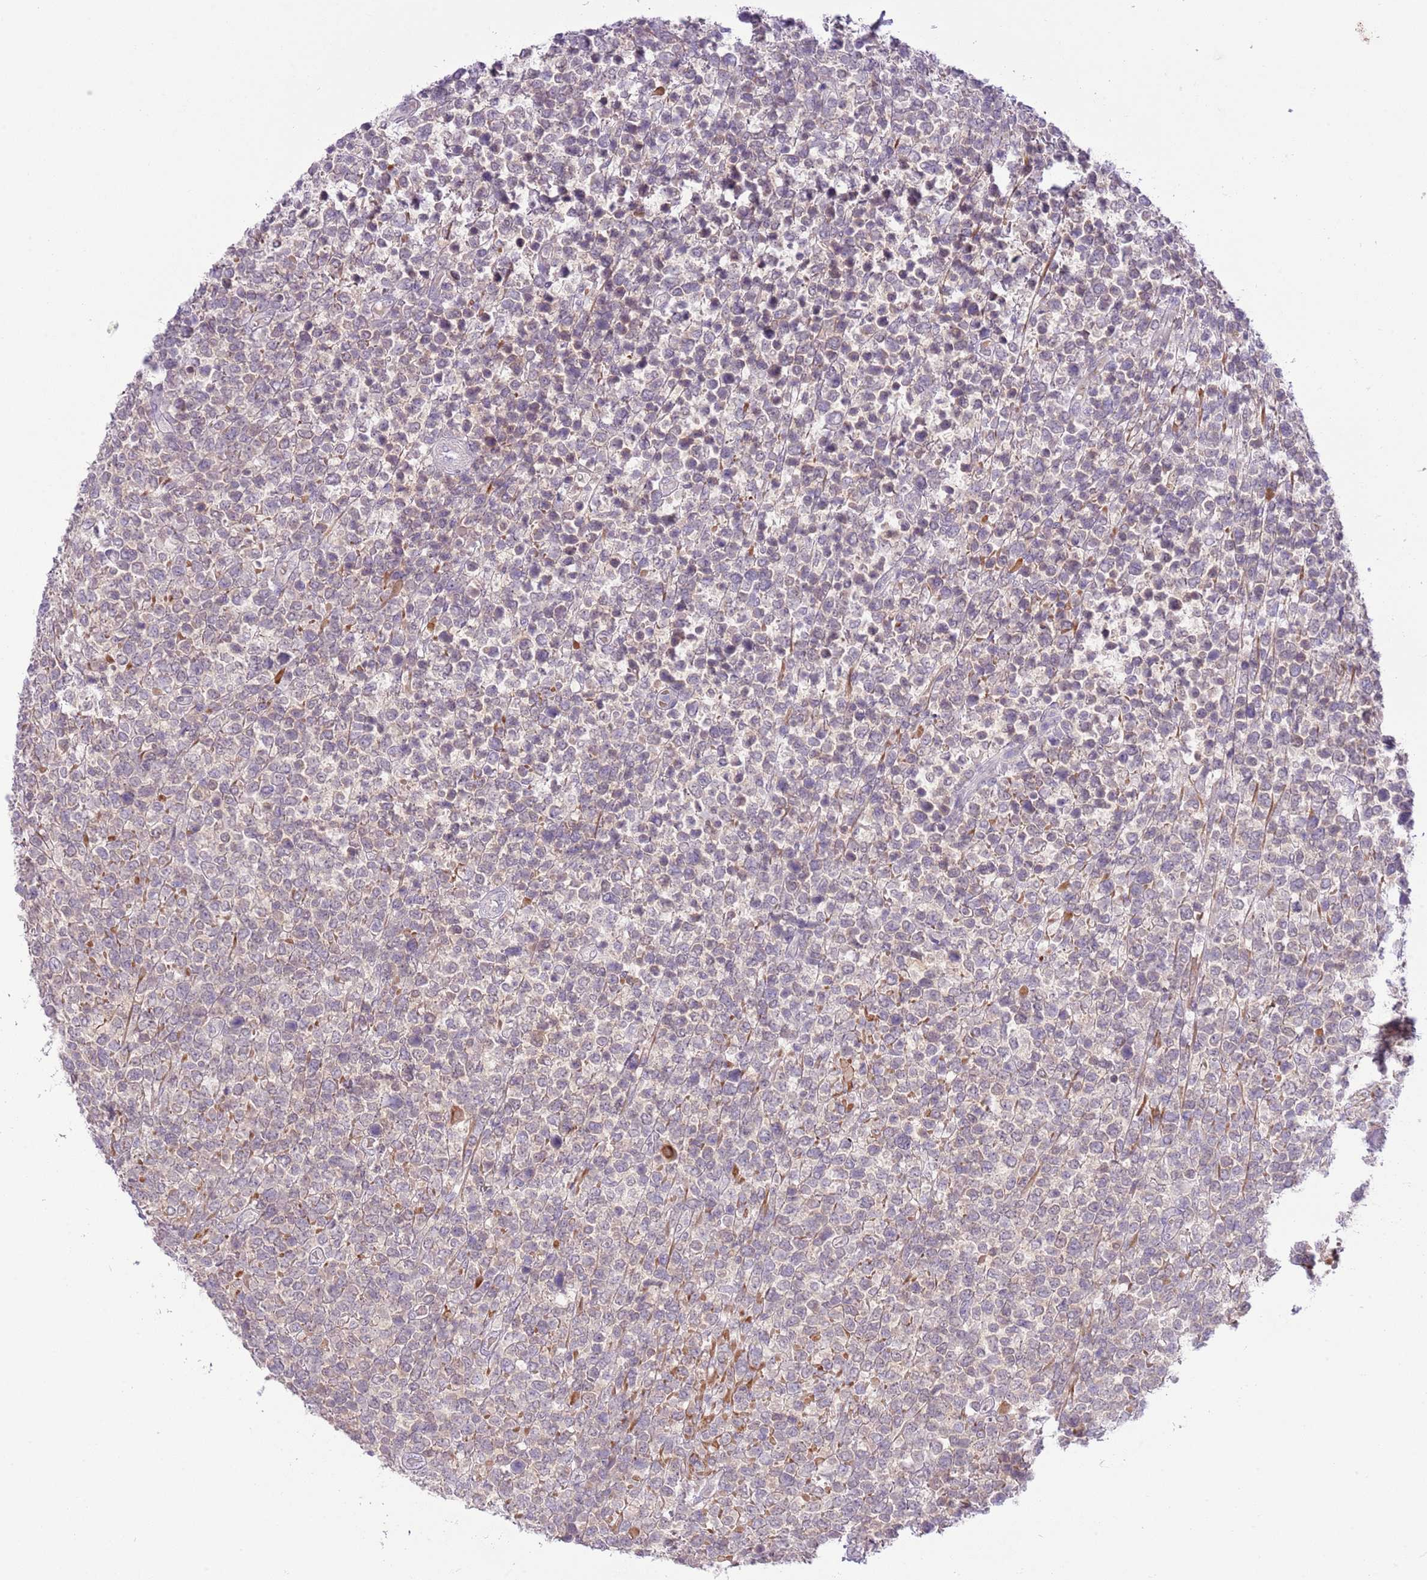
{"staining": {"intensity": "negative", "quantity": "none", "location": "none"}, "tissue": "lymphoma", "cell_type": "Tumor cells", "image_type": "cancer", "snomed": [{"axis": "morphology", "description": "Malignant lymphoma, non-Hodgkin's type, High grade"}, {"axis": "topography", "description": "Soft tissue"}], "caption": "Malignant lymphoma, non-Hodgkin's type (high-grade) stained for a protein using IHC displays no positivity tumor cells.", "gene": "GALK2", "patient": {"sex": "female", "age": 56}}